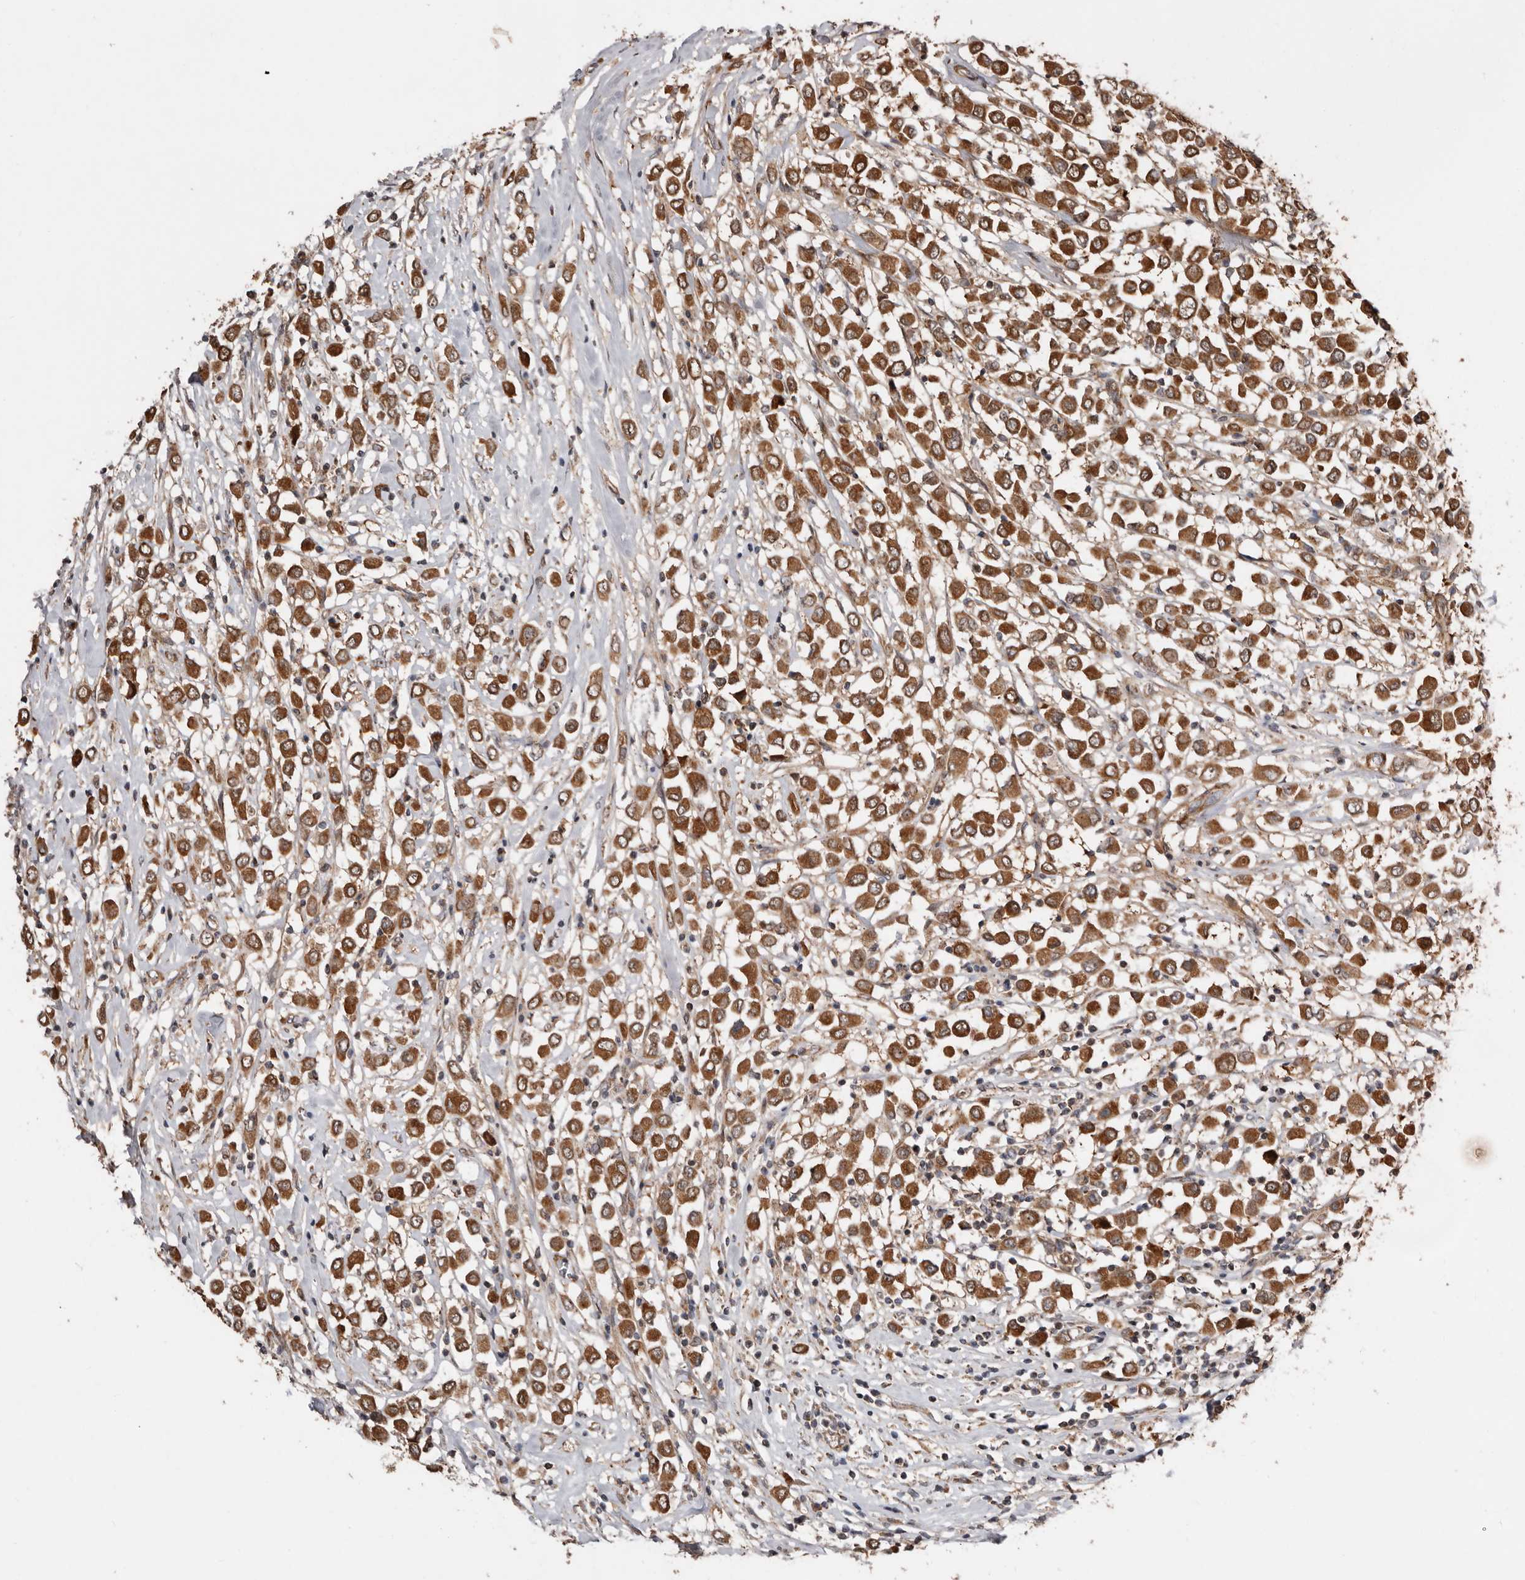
{"staining": {"intensity": "strong", "quantity": ">75%", "location": "cytoplasmic/membranous"}, "tissue": "breast cancer", "cell_type": "Tumor cells", "image_type": "cancer", "snomed": [{"axis": "morphology", "description": "Duct carcinoma"}, {"axis": "topography", "description": "Breast"}], "caption": "IHC (DAB) staining of breast cancer exhibits strong cytoplasmic/membranous protein staining in about >75% of tumor cells.", "gene": "PROKR1", "patient": {"sex": "female", "age": 61}}